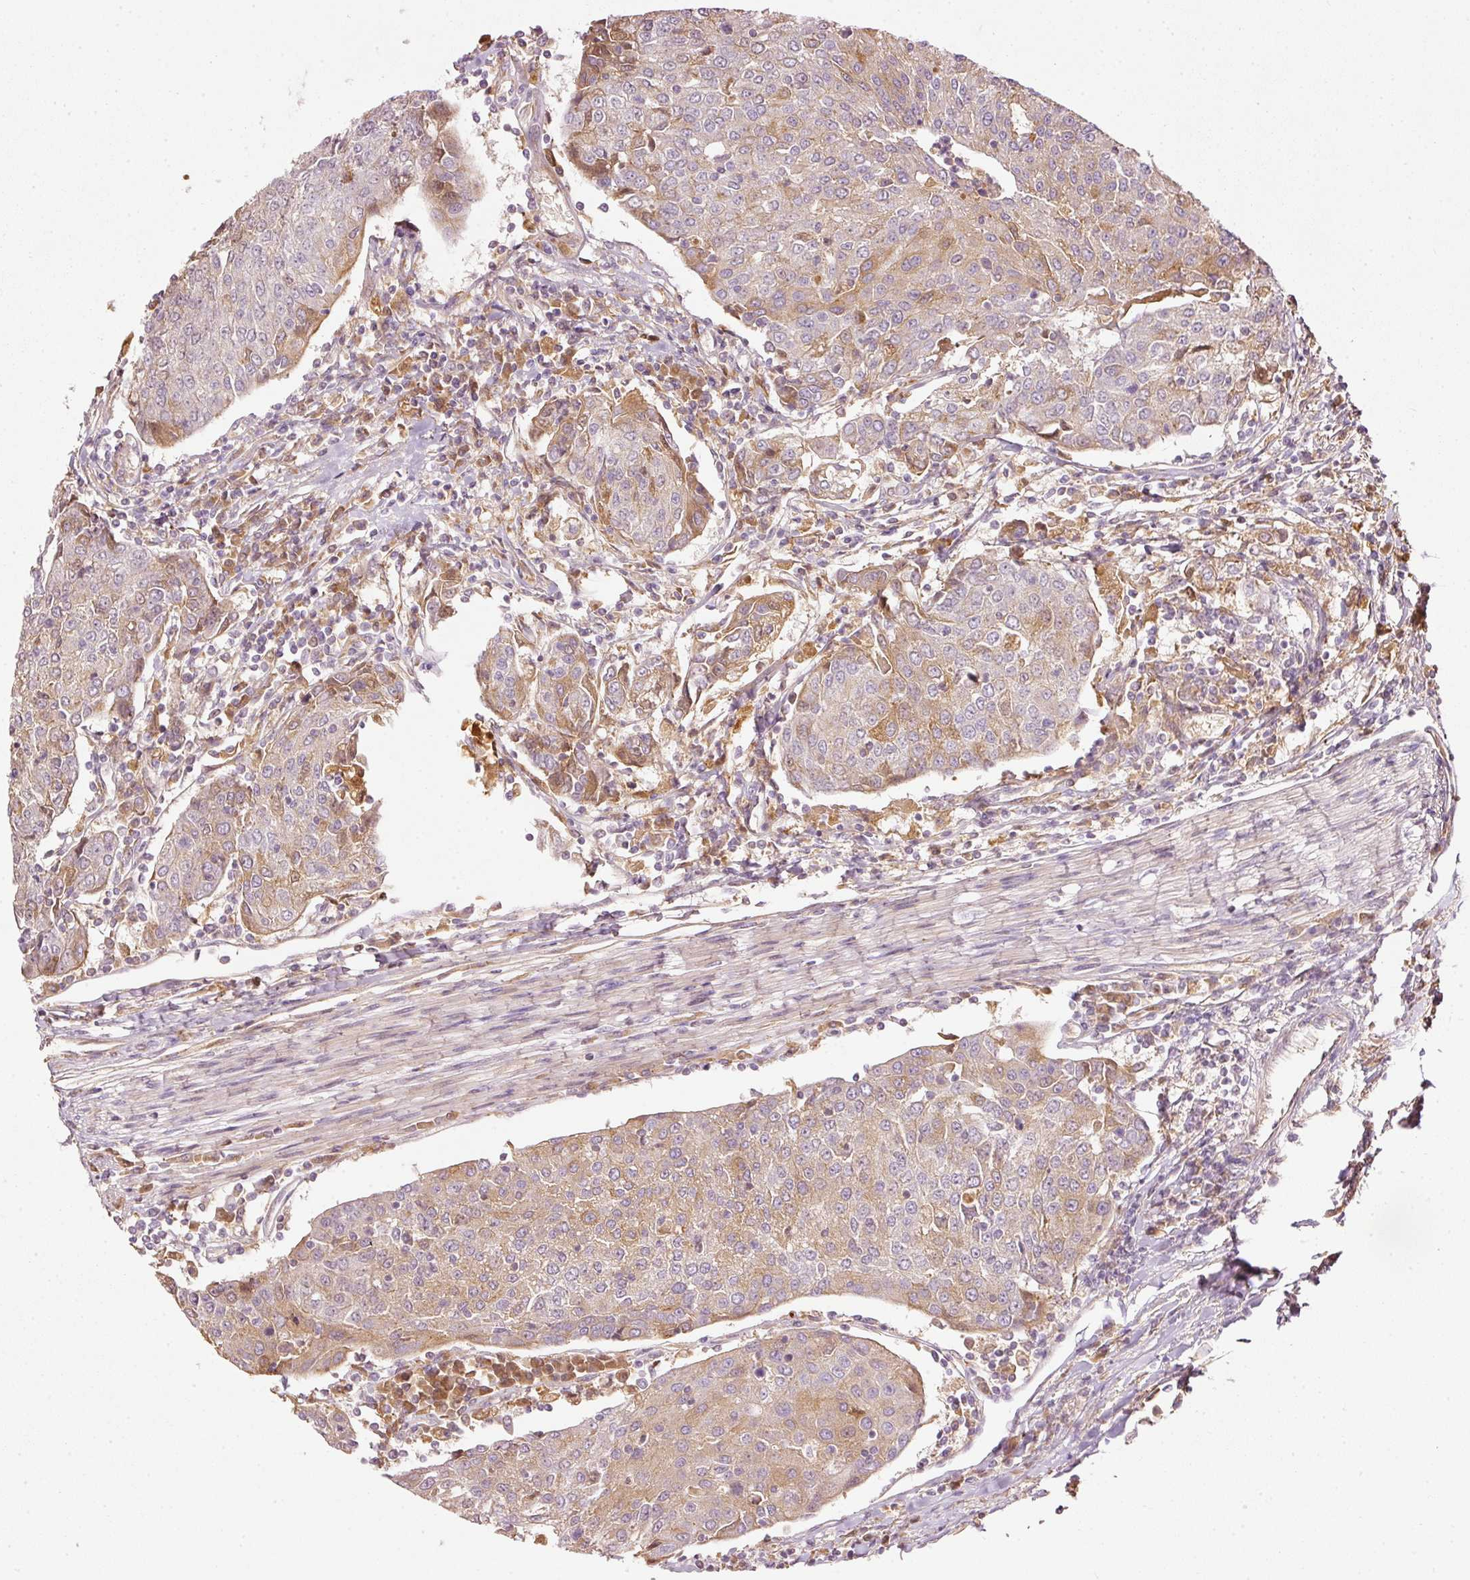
{"staining": {"intensity": "moderate", "quantity": "<25%", "location": "cytoplasmic/membranous"}, "tissue": "urothelial cancer", "cell_type": "Tumor cells", "image_type": "cancer", "snomed": [{"axis": "morphology", "description": "Urothelial carcinoma, High grade"}, {"axis": "topography", "description": "Urinary bladder"}], "caption": "A high-resolution image shows IHC staining of urothelial cancer, which displays moderate cytoplasmic/membranous staining in about <25% of tumor cells.", "gene": "SERPING1", "patient": {"sex": "female", "age": 85}}